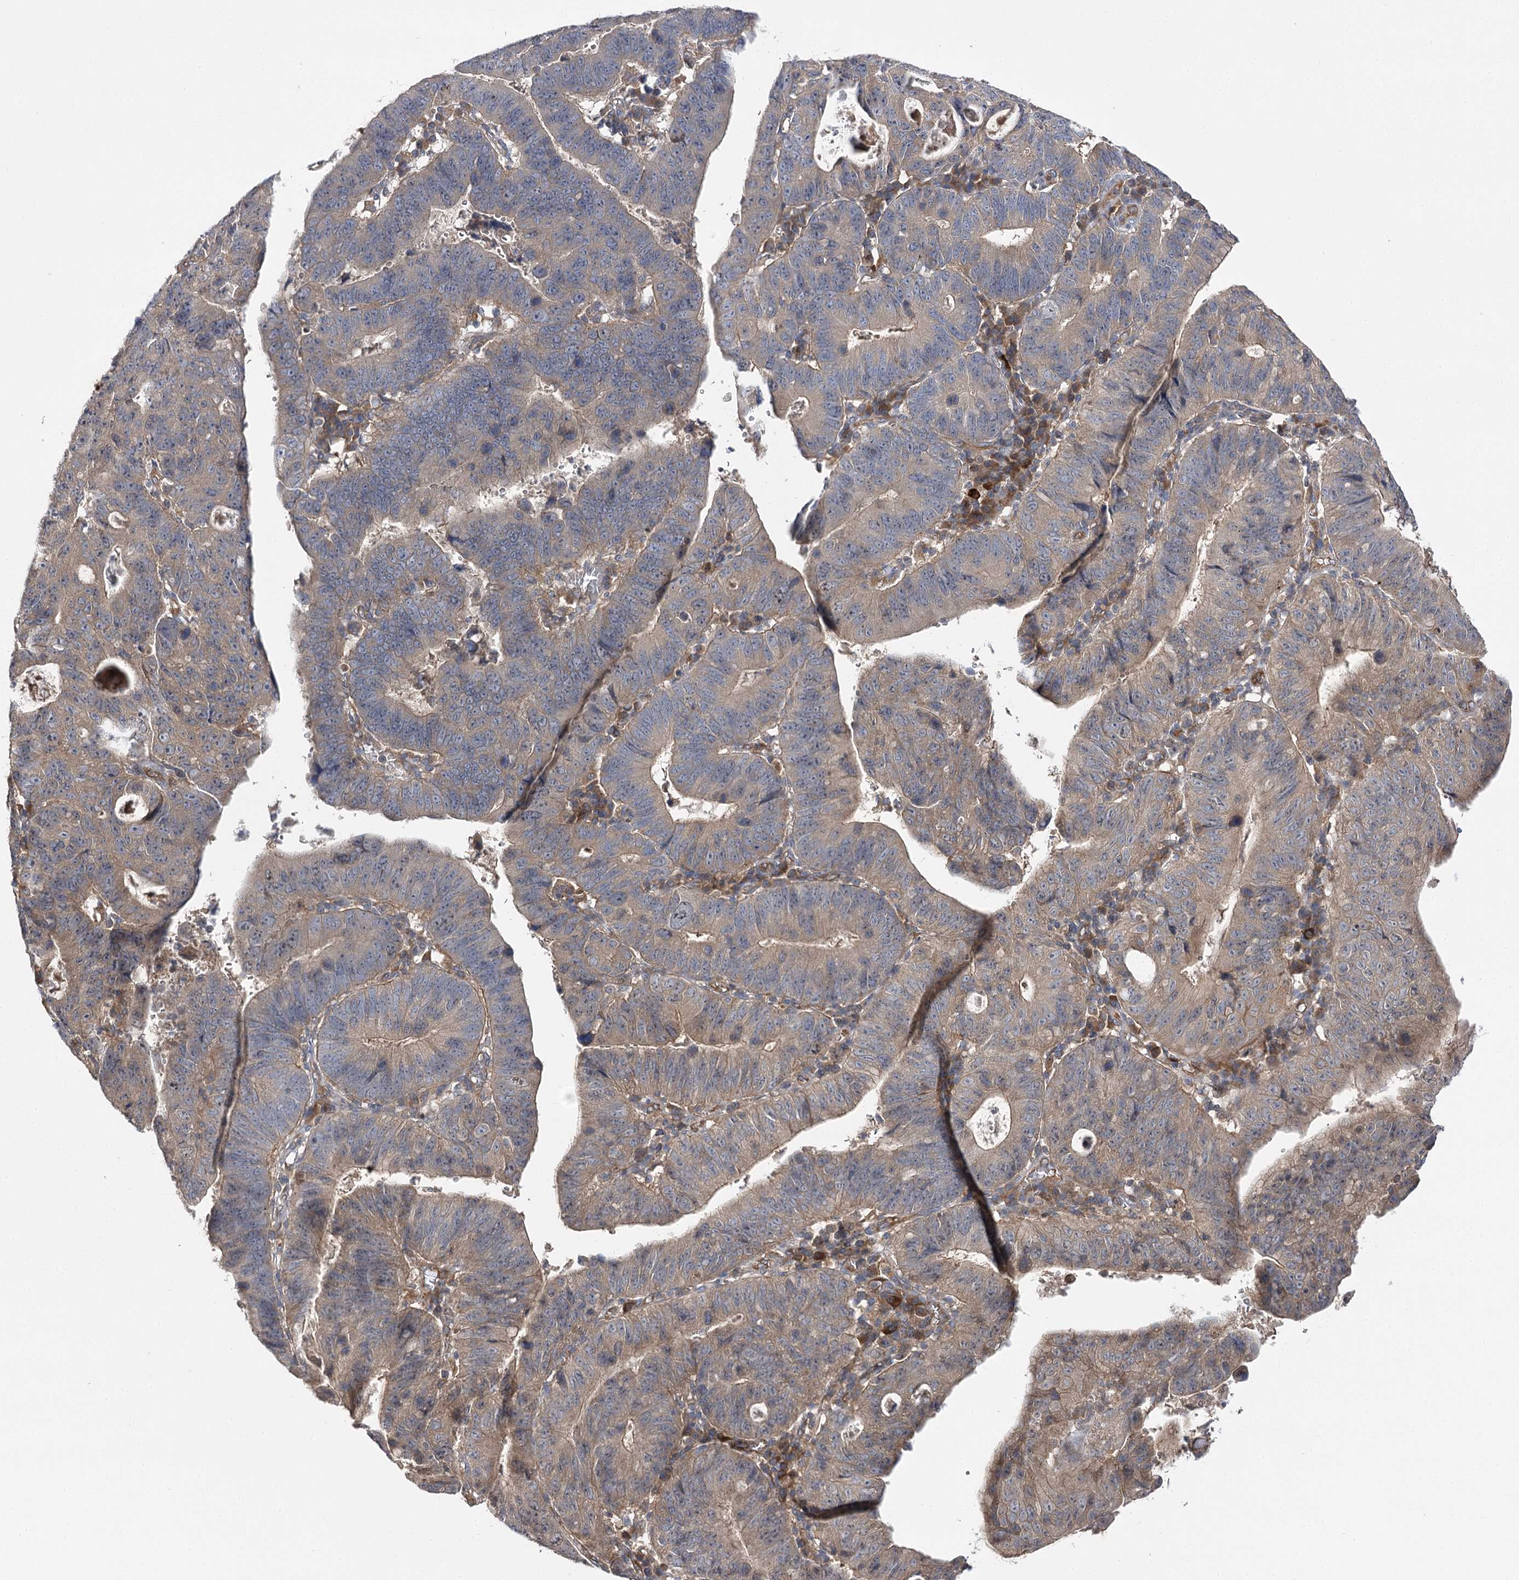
{"staining": {"intensity": "moderate", "quantity": ">75%", "location": "cytoplasmic/membranous"}, "tissue": "stomach cancer", "cell_type": "Tumor cells", "image_type": "cancer", "snomed": [{"axis": "morphology", "description": "Adenocarcinoma, NOS"}, {"axis": "topography", "description": "Stomach"}], "caption": "Immunohistochemistry (DAB) staining of human stomach cancer displays moderate cytoplasmic/membranous protein positivity in about >75% of tumor cells. Using DAB (3,3'-diaminobenzidine) (brown) and hematoxylin (blue) stains, captured at high magnification using brightfield microscopy.", "gene": "BCR", "patient": {"sex": "male", "age": 59}}